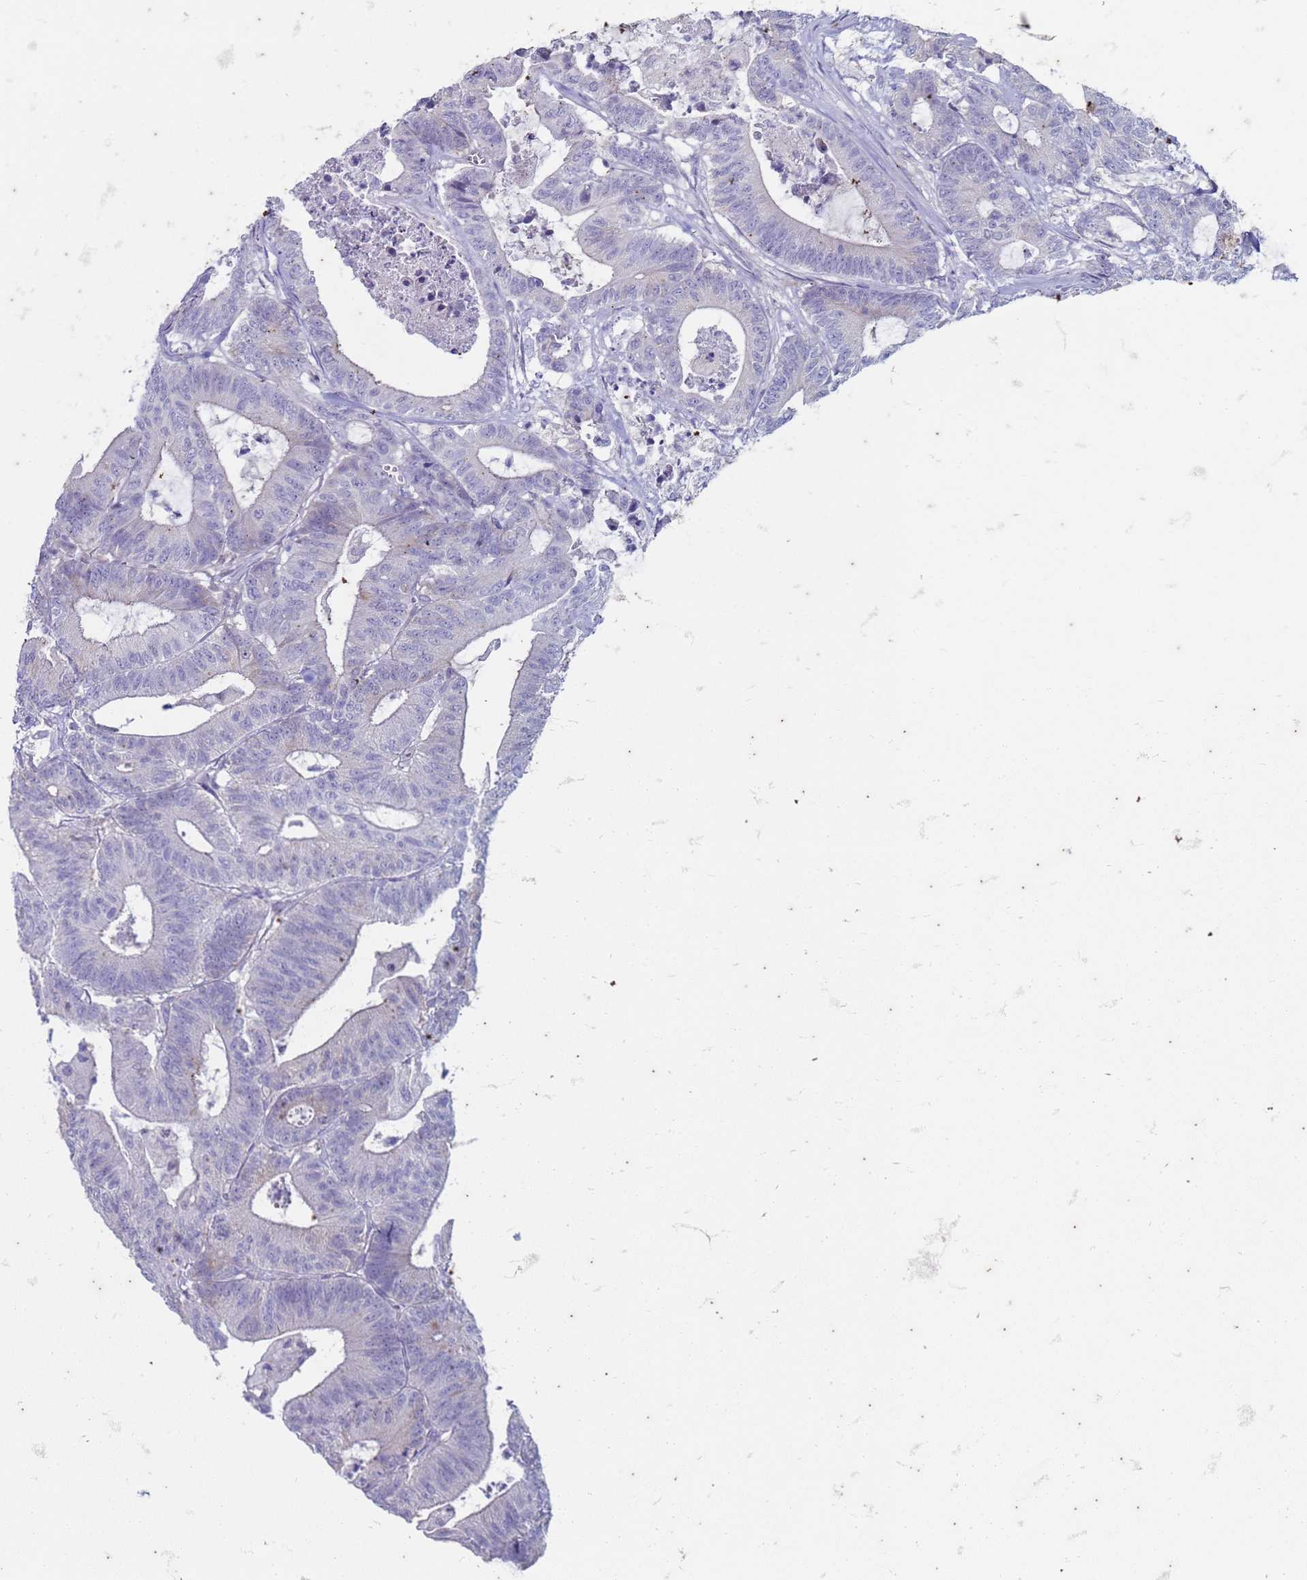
{"staining": {"intensity": "negative", "quantity": "none", "location": "none"}, "tissue": "colorectal cancer", "cell_type": "Tumor cells", "image_type": "cancer", "snomed": [{"axis": "morphology", "description": "Adenocarcinoma, NOS"}, {"axis": "topography", "description": "Colon"}], "caption": "A high-resolution image shows immunohistochemistry (IHC) staining of colorectal adenocarcinoma, which reveals no significant expression in tumor cells.", "gene": "SUCO", "patient": {"sex": "female", "age": 84}}